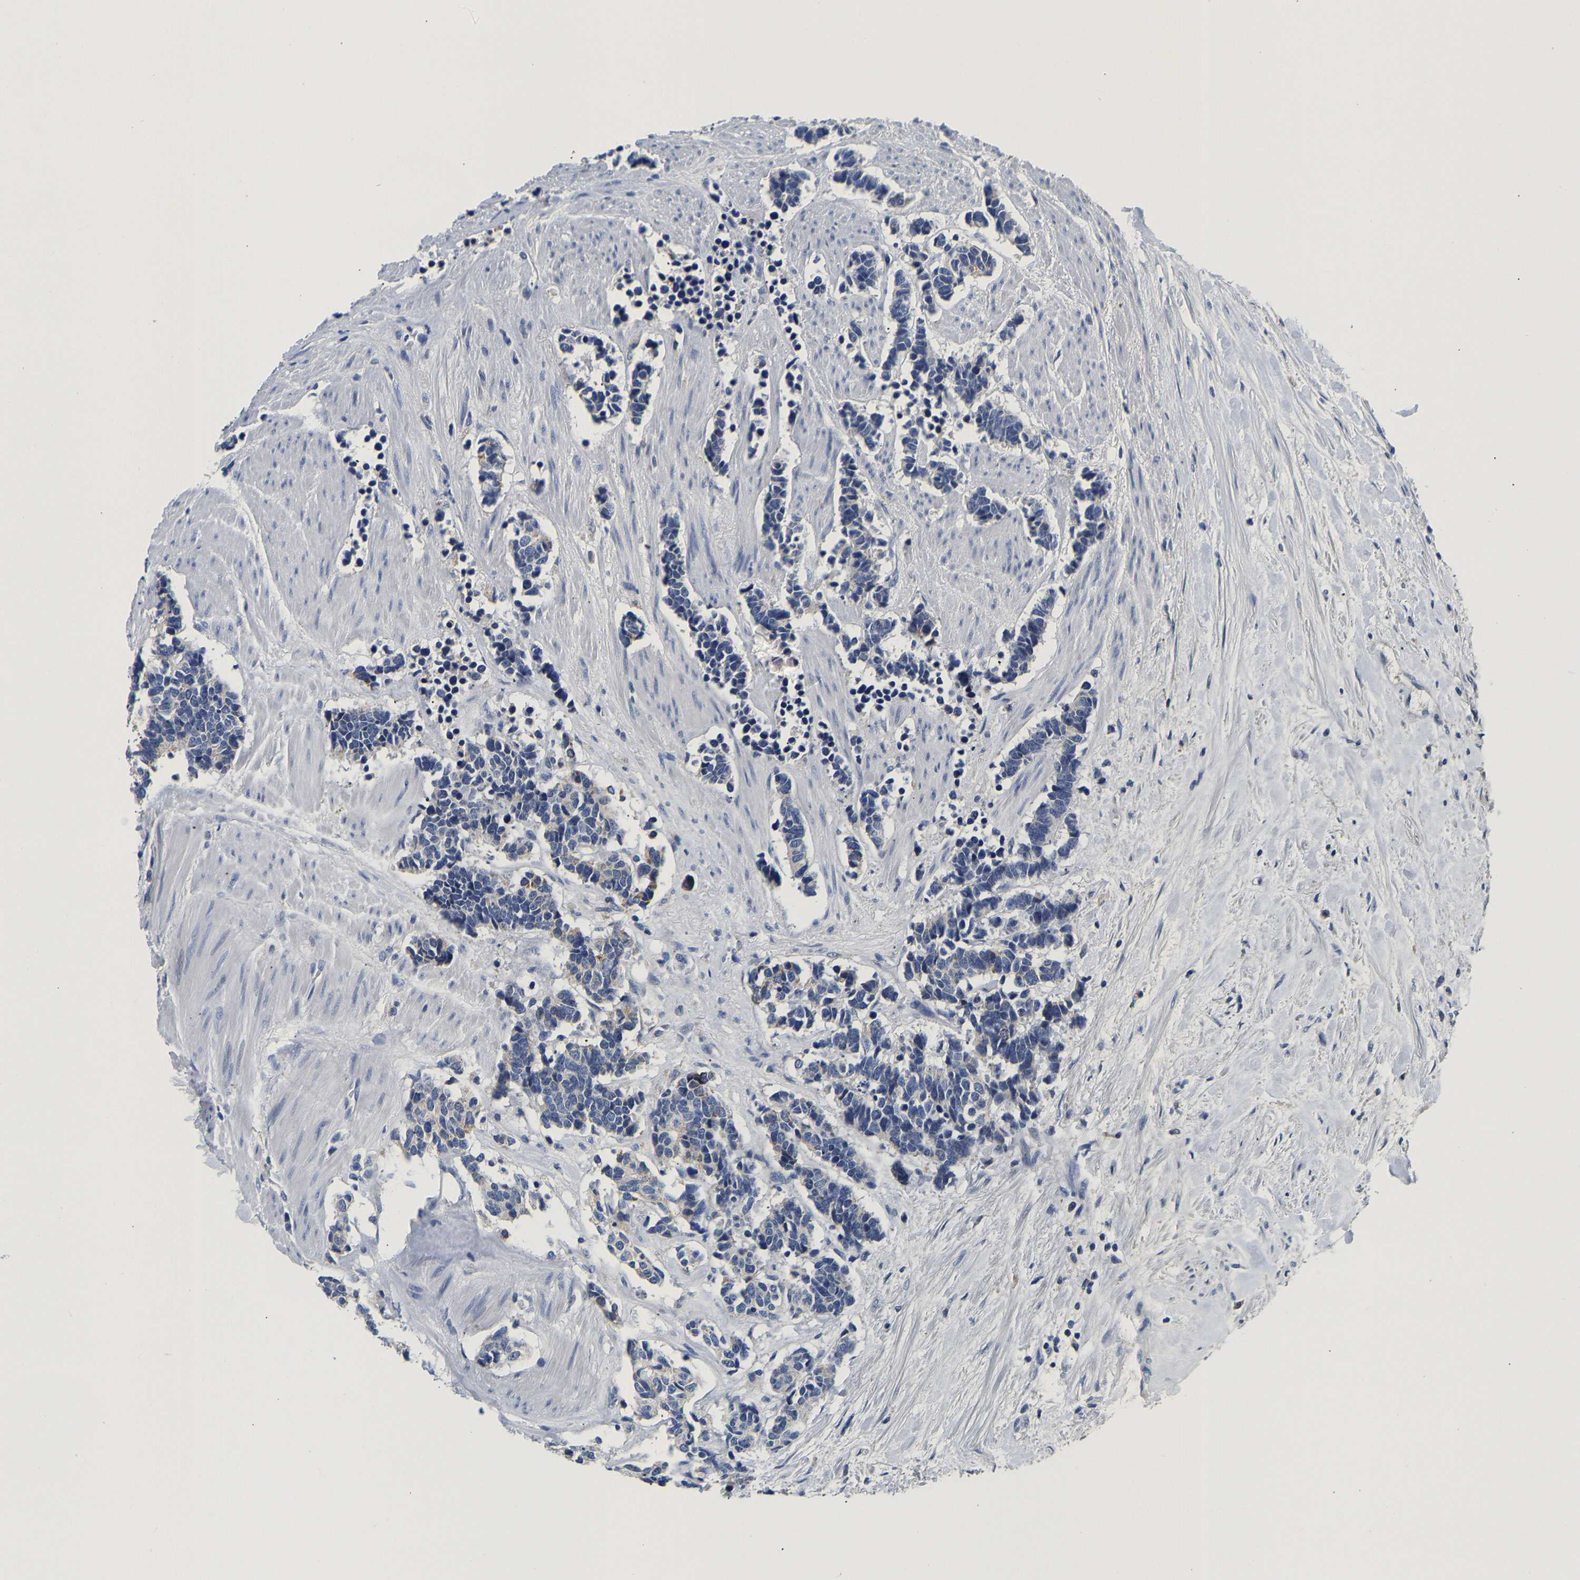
{"staining": {"intensity": "moderate", "quantity": "<25%", "location": "cytoplasmic/membranous"}, "tissue": "carcinoid", "cell_type": "Tumor cells", "image_type": "cancer", "snomed": [{"axis": "morphology", "description": "Carcinoma, NOS"}, {"axis": "morphology", "description": "Carcinoid, malignant, NOS"}, {"axis": "topography", "description": "Urinary bladder"}], "caption": "This is an image of immunohistochemistry (IHC) staining of carcinoid, which shows moderate staining in the cytoplasmic/membranous of tumor cells.", "gene": "PCK2", "patient": {"sex": "male", "age": 57}}